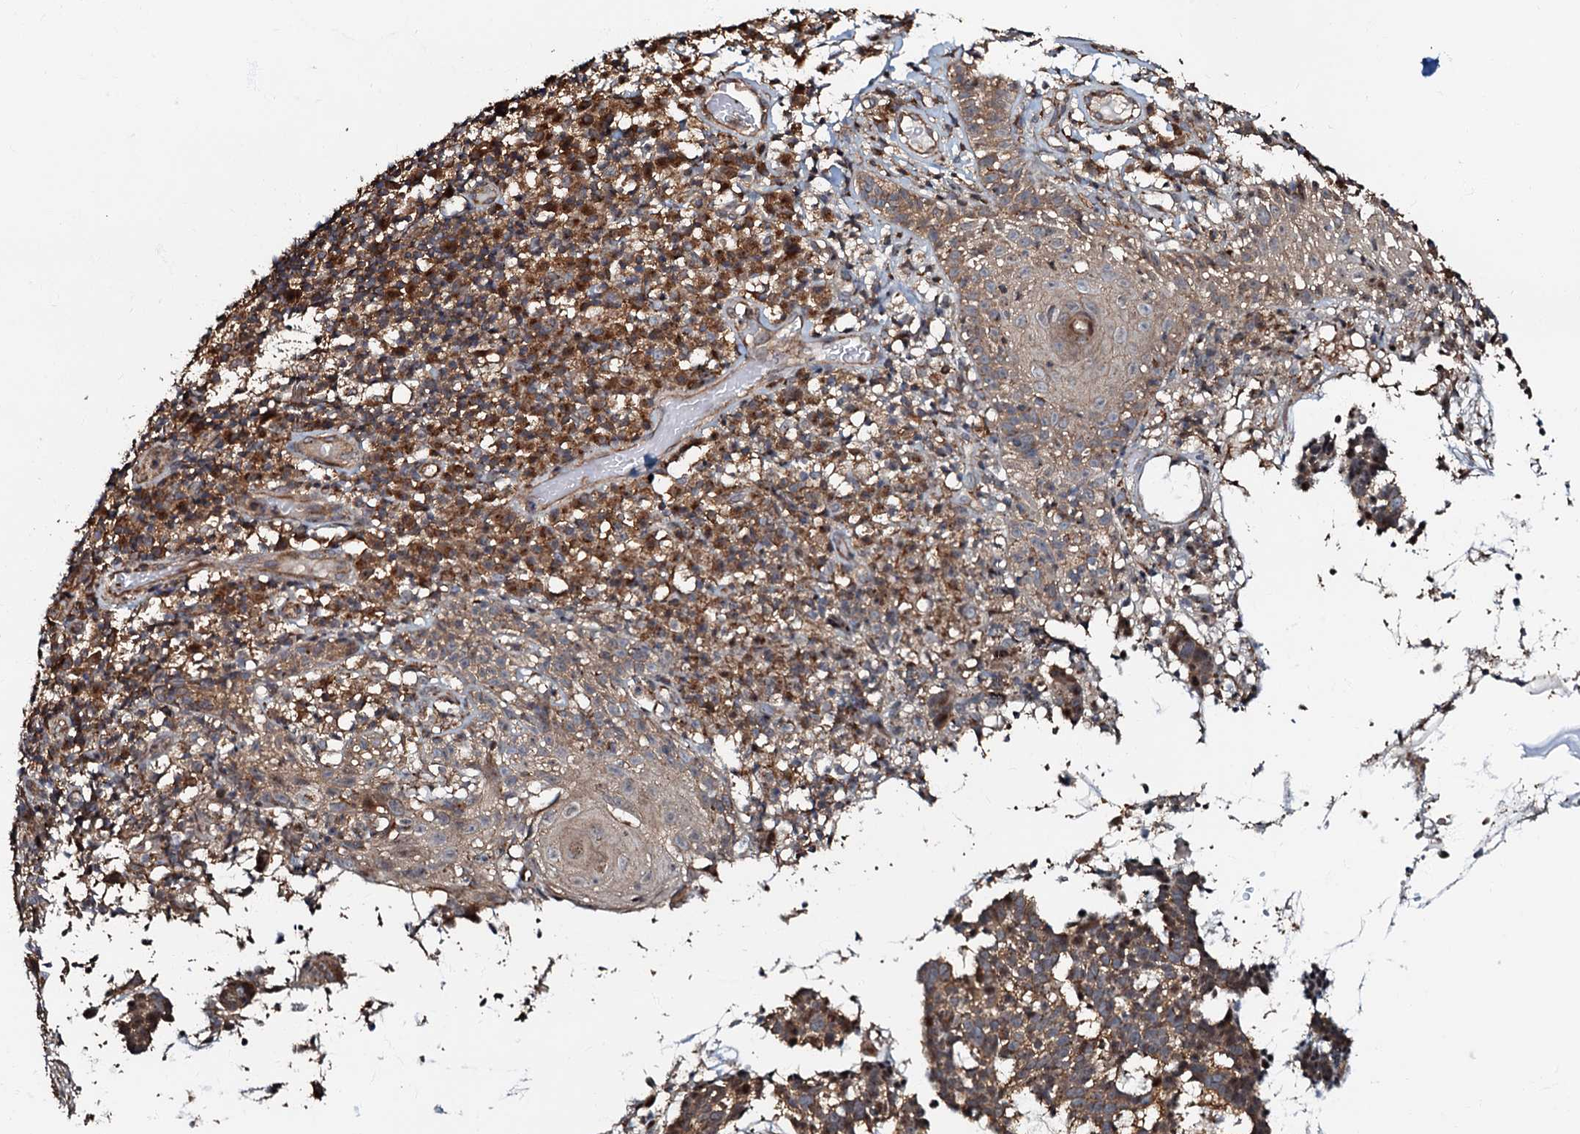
{"staining": {"intensity": "moderate", "quantity": ">75%", "location": "cytoplasmic/membranous"}, "tissue": "skin cancer", "cell_type": "Tumor cells", "image_type": "cancer", "snomed": [{"axis": "morphology", "description": "Basal cell carcinoma"}, {"axis": "topography", "description": "Skin"}], "caption": "Moderate cytoplasmic/membranous protein staining is appreciated in approximately >75% of tumor cells in skin cancer. The staining is performed using DAB (3,3'-diaminobenzidine) brown chromogen to label protein expression. The nuclei are counter-stained blue using hematoxylin.", "gene": "OSBP", "patient": {"sex": "male", "age": 85}}